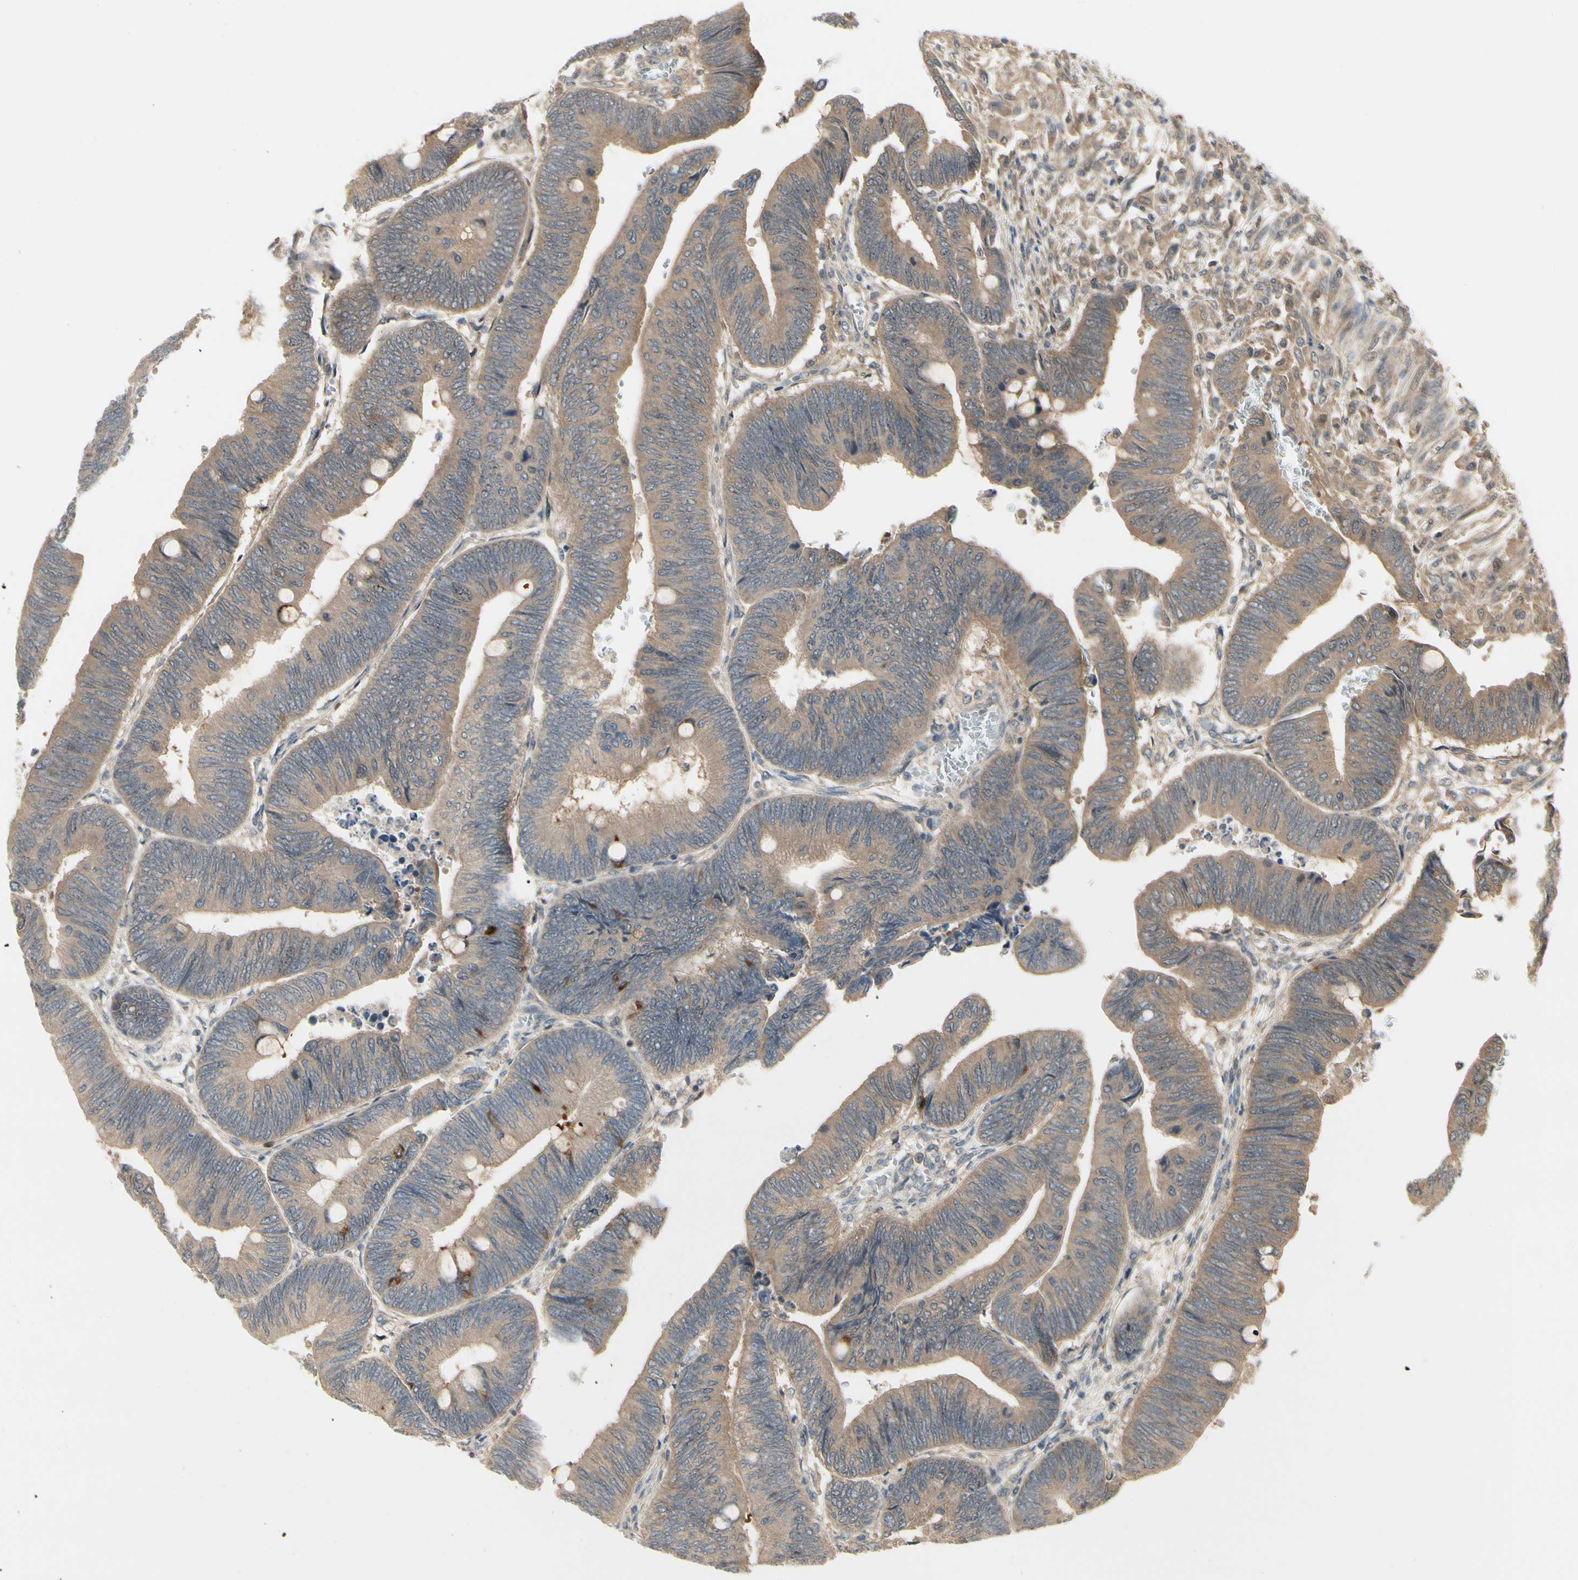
{"staining": {"intensity": "moderate", "quantity": ">75%", "location": "cytoplasmic/membranous"}, "tissue": "colorectal cancer", "cell_type": "Tumor cells", "image_type": "cancer", "snomed": [{"axis": "morphology", "description": "Normal tissue, NOS"}, {"axis": "morphology", "description": "Adenocarcinoma, NOS"}, {"axis": "topography", "description": "Rectum"}, {"axis": "topography", "description": "Peripheral nerve tissue"}], "caption": "Immunohistochemistry (IHC) (DAB) staining of human adenocarcinoma (colorectal) shows moderate cytoplasmic/membranous protein staining in approximately >75% of tumor cells.", "gene": "RNF14", "patient": {"sex": "male", "age": 92}}